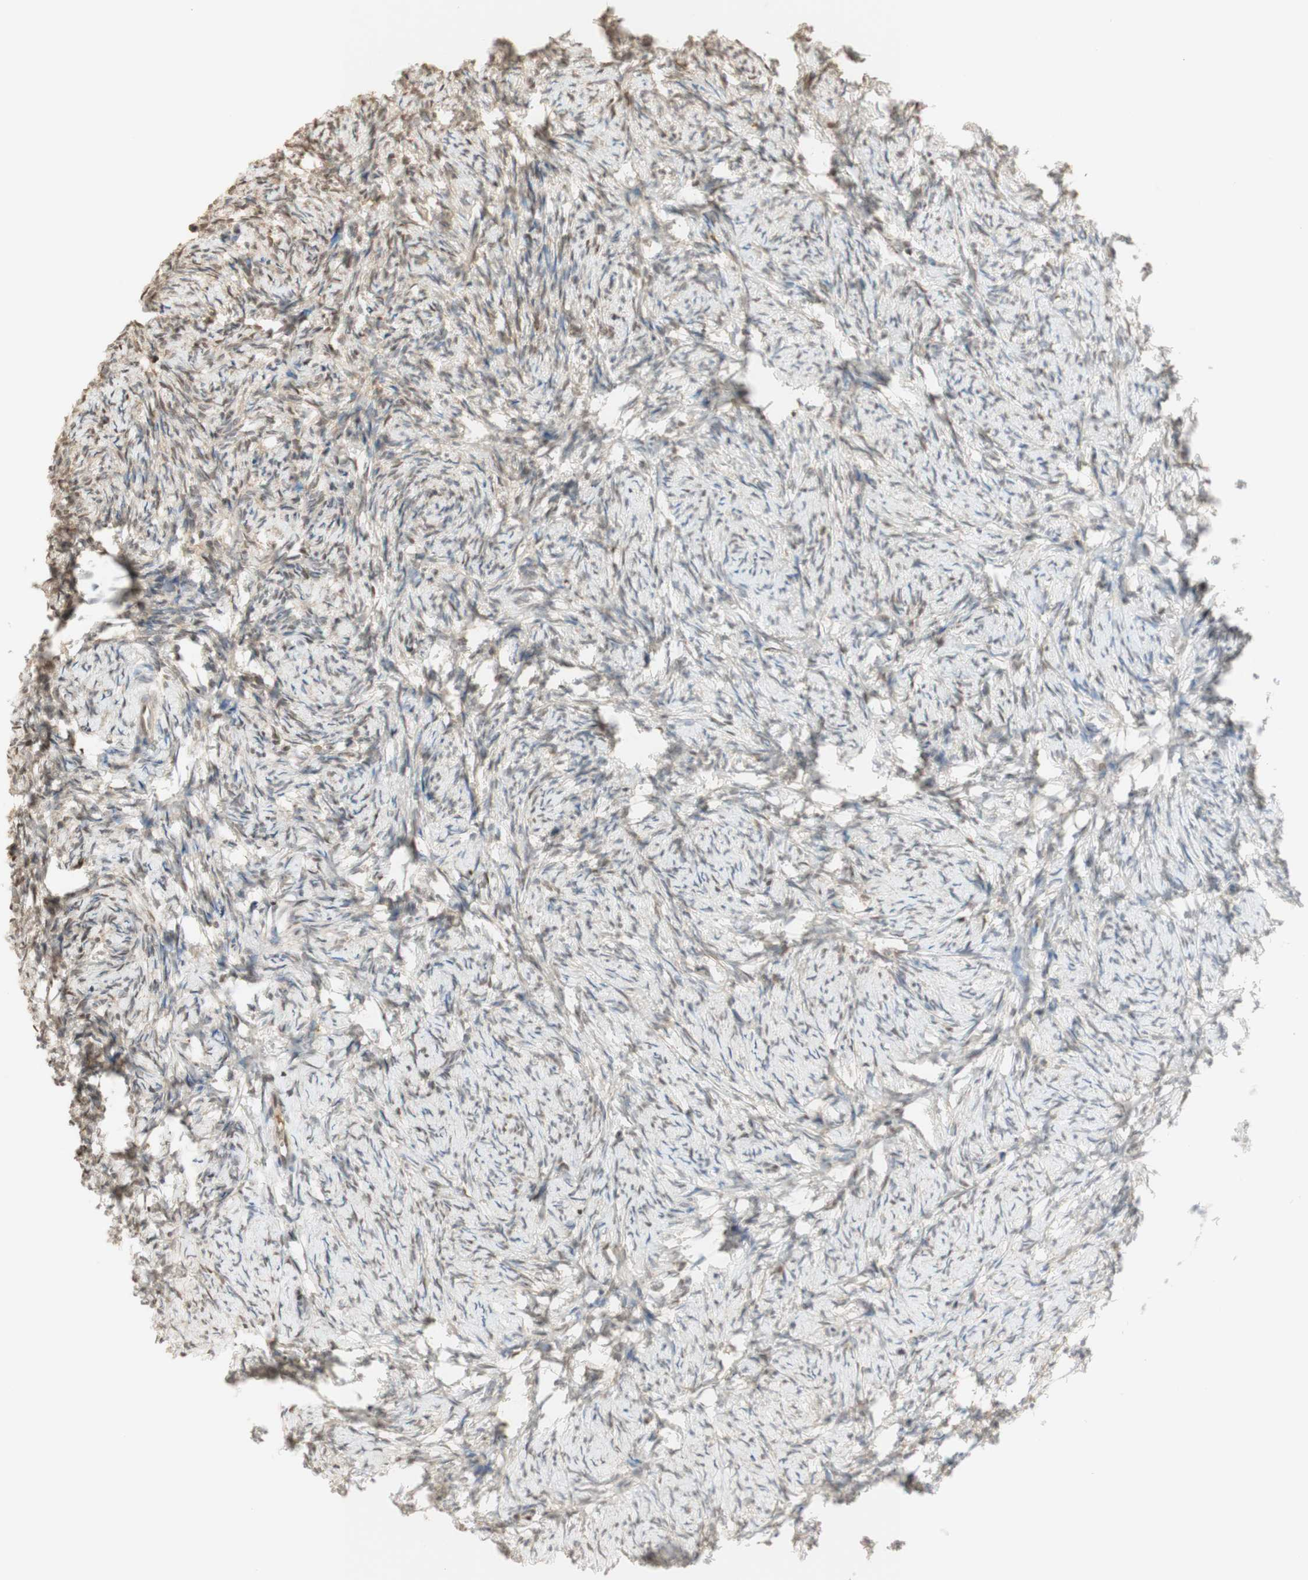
{"staining": {"intensity": "moderate", "quantity": ">75%", "location": "cytoplasmic/membranous,nuclear"}, "tissue": "ovary", "cell_type": "Follicle cells", "image_type": "normal", "snomed": [{"axis": "morphology", "description": "Normal tissue, NOS"}, {"axis": "topography", "description": "Ovary"}], "caption": "Moderate cytoplasmic/membranous,nuclear staining for a protein is seen in about >75% of follicle cells of normal ovary using IHC.", "gene": "NAP1L4", "patient": {"sex": "female", "age": 60}}